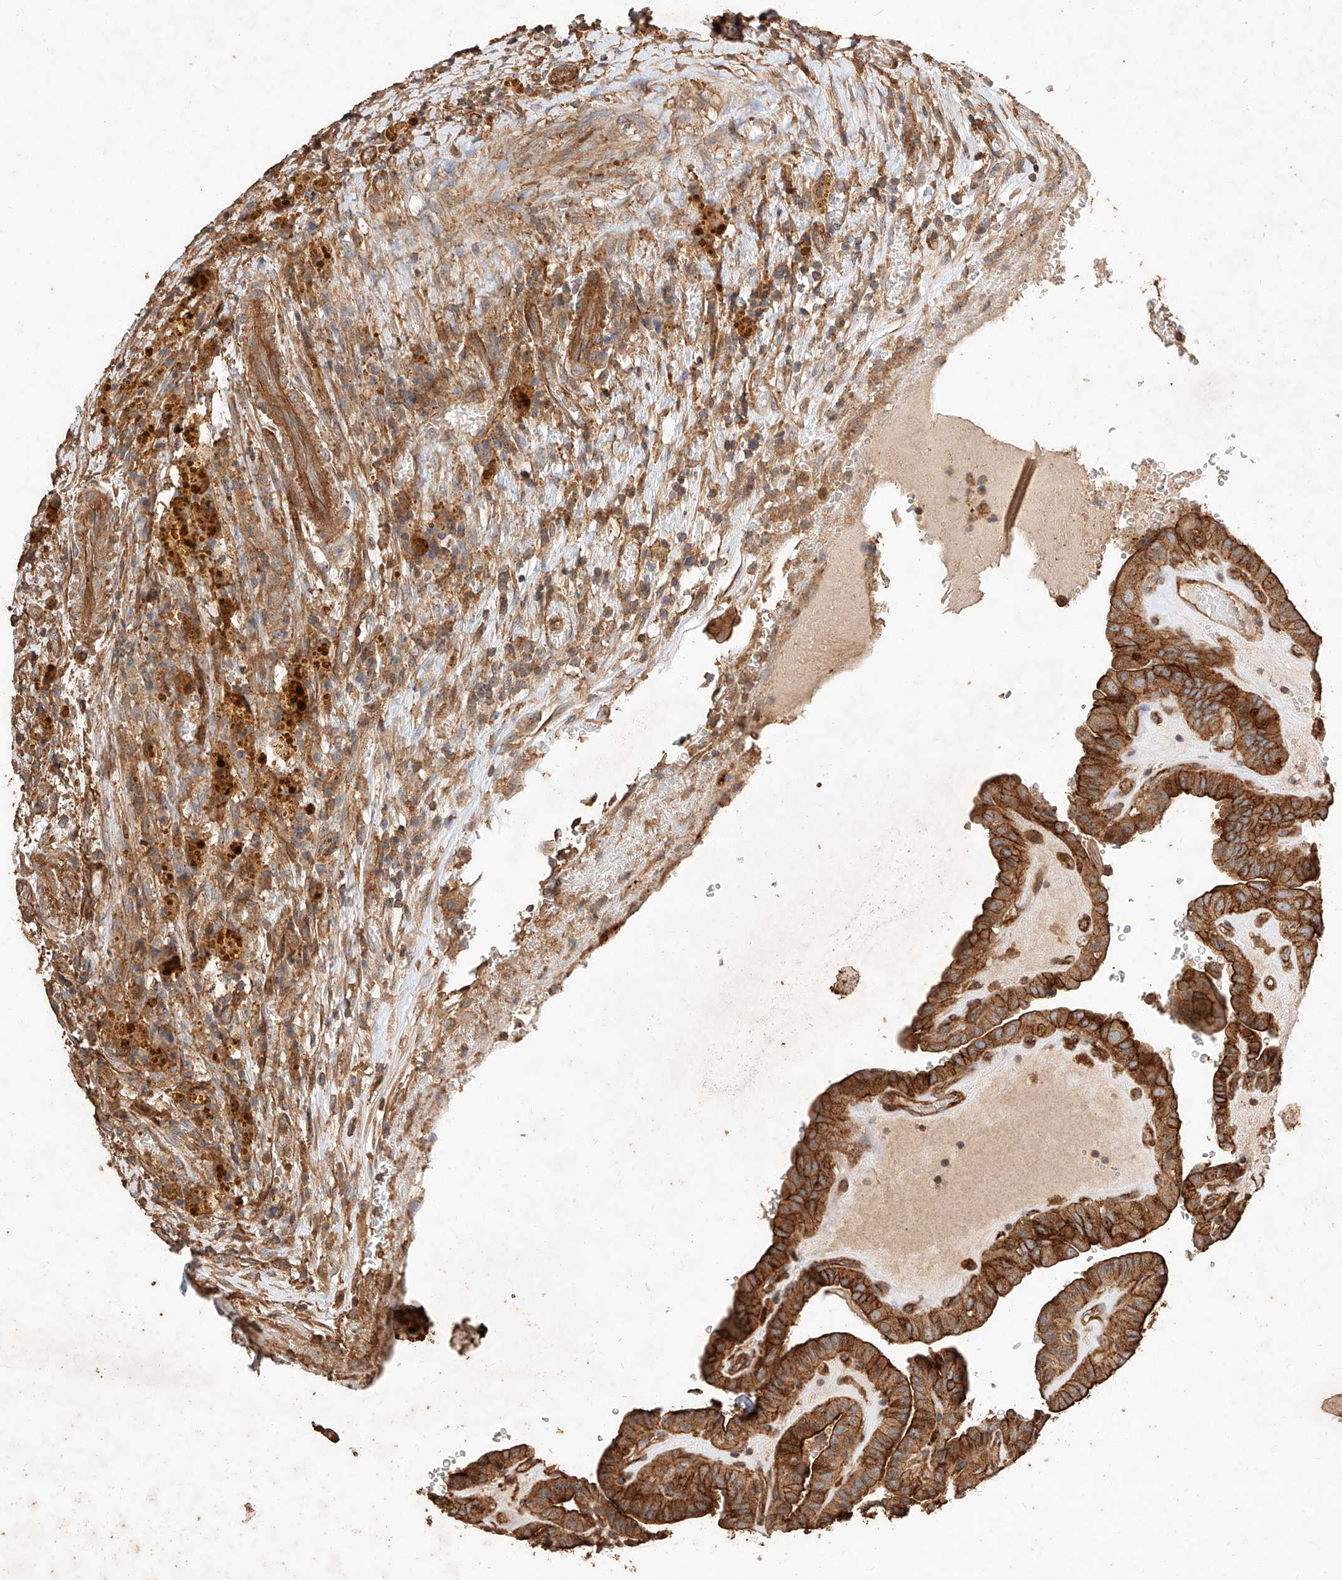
{"staining": {"intensity": "strong", "quantity": ">75%", "location": "cytoplasmic/membranous"}, "tissue": "thyroid cancer", "cell_type": "Tumor cells", "image_type": "cancer", "snomed": [{"axis": "morphology", "description": "Papillary adenocarcinoma, NOS"}, {"axis": "topography", "description": "Thyroid gland"}], "caption": "Protein analysis of thyroid cancer tissue demonstrates strong cytoplasmic/membranous staining in approximately >75% of tumor cells.", "gene": "GHDC", "patient": {"sex": "male", "age": 77}}